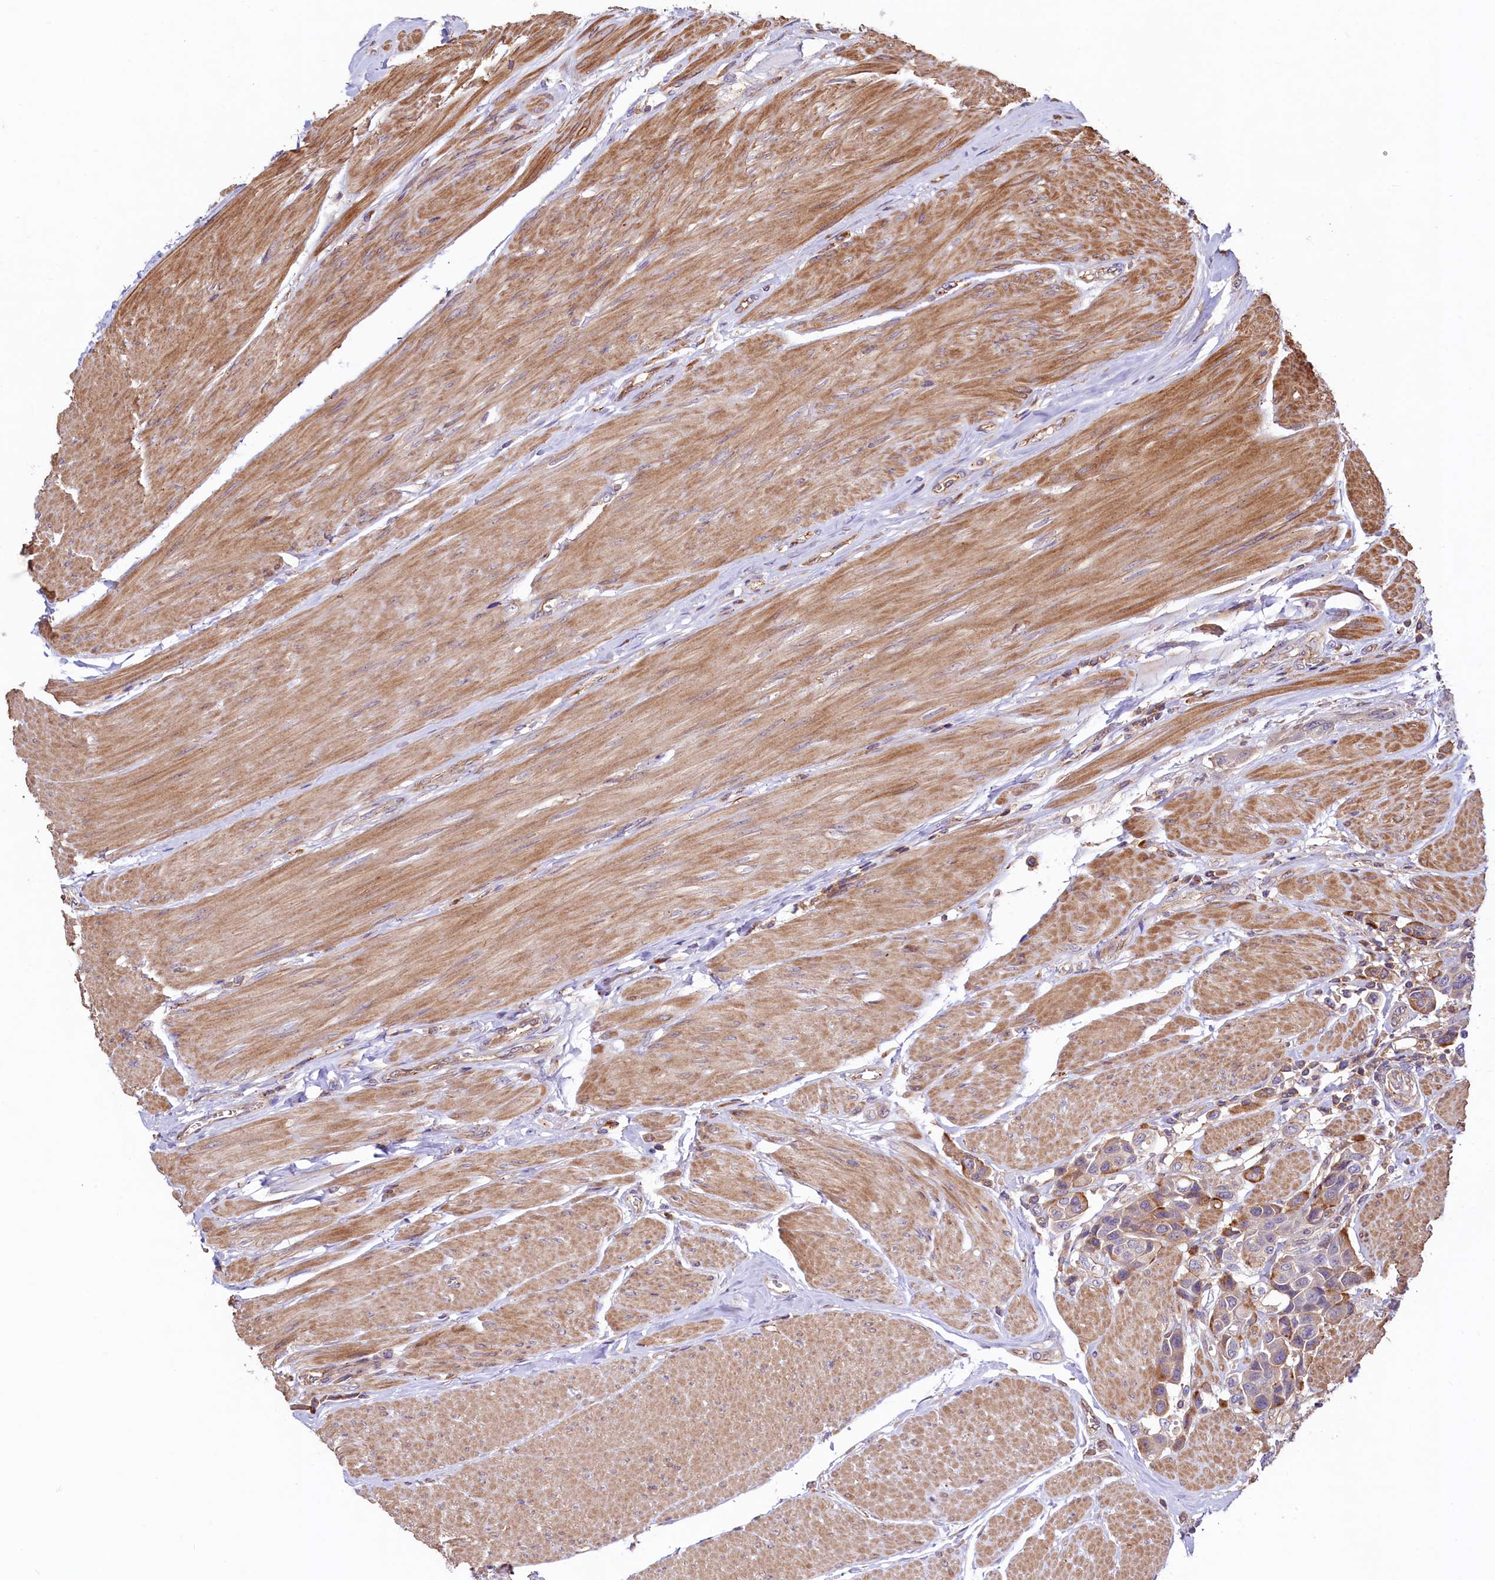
{"staining": {"intensity": "moderate", "quantity": "<25%", "location": "cytoplasmic/membranous"}, "tissue": "urothelial cancer", "cell_type": "Tumor cells", "image_type": "cancer", "snomed": [{"axis": "morphology", "description": "Urothelial carcinoma, High grade"}, {"axis": "topography", "description": "Urinary bladder"}], "caption": "Tumor cells display low levels of moderate cytoplasmic/membranous expression in approximately <25% of cells in urothelial cancer.", "gene": "KLHDC4", "patient": {"sex": "male", "age": 50}}